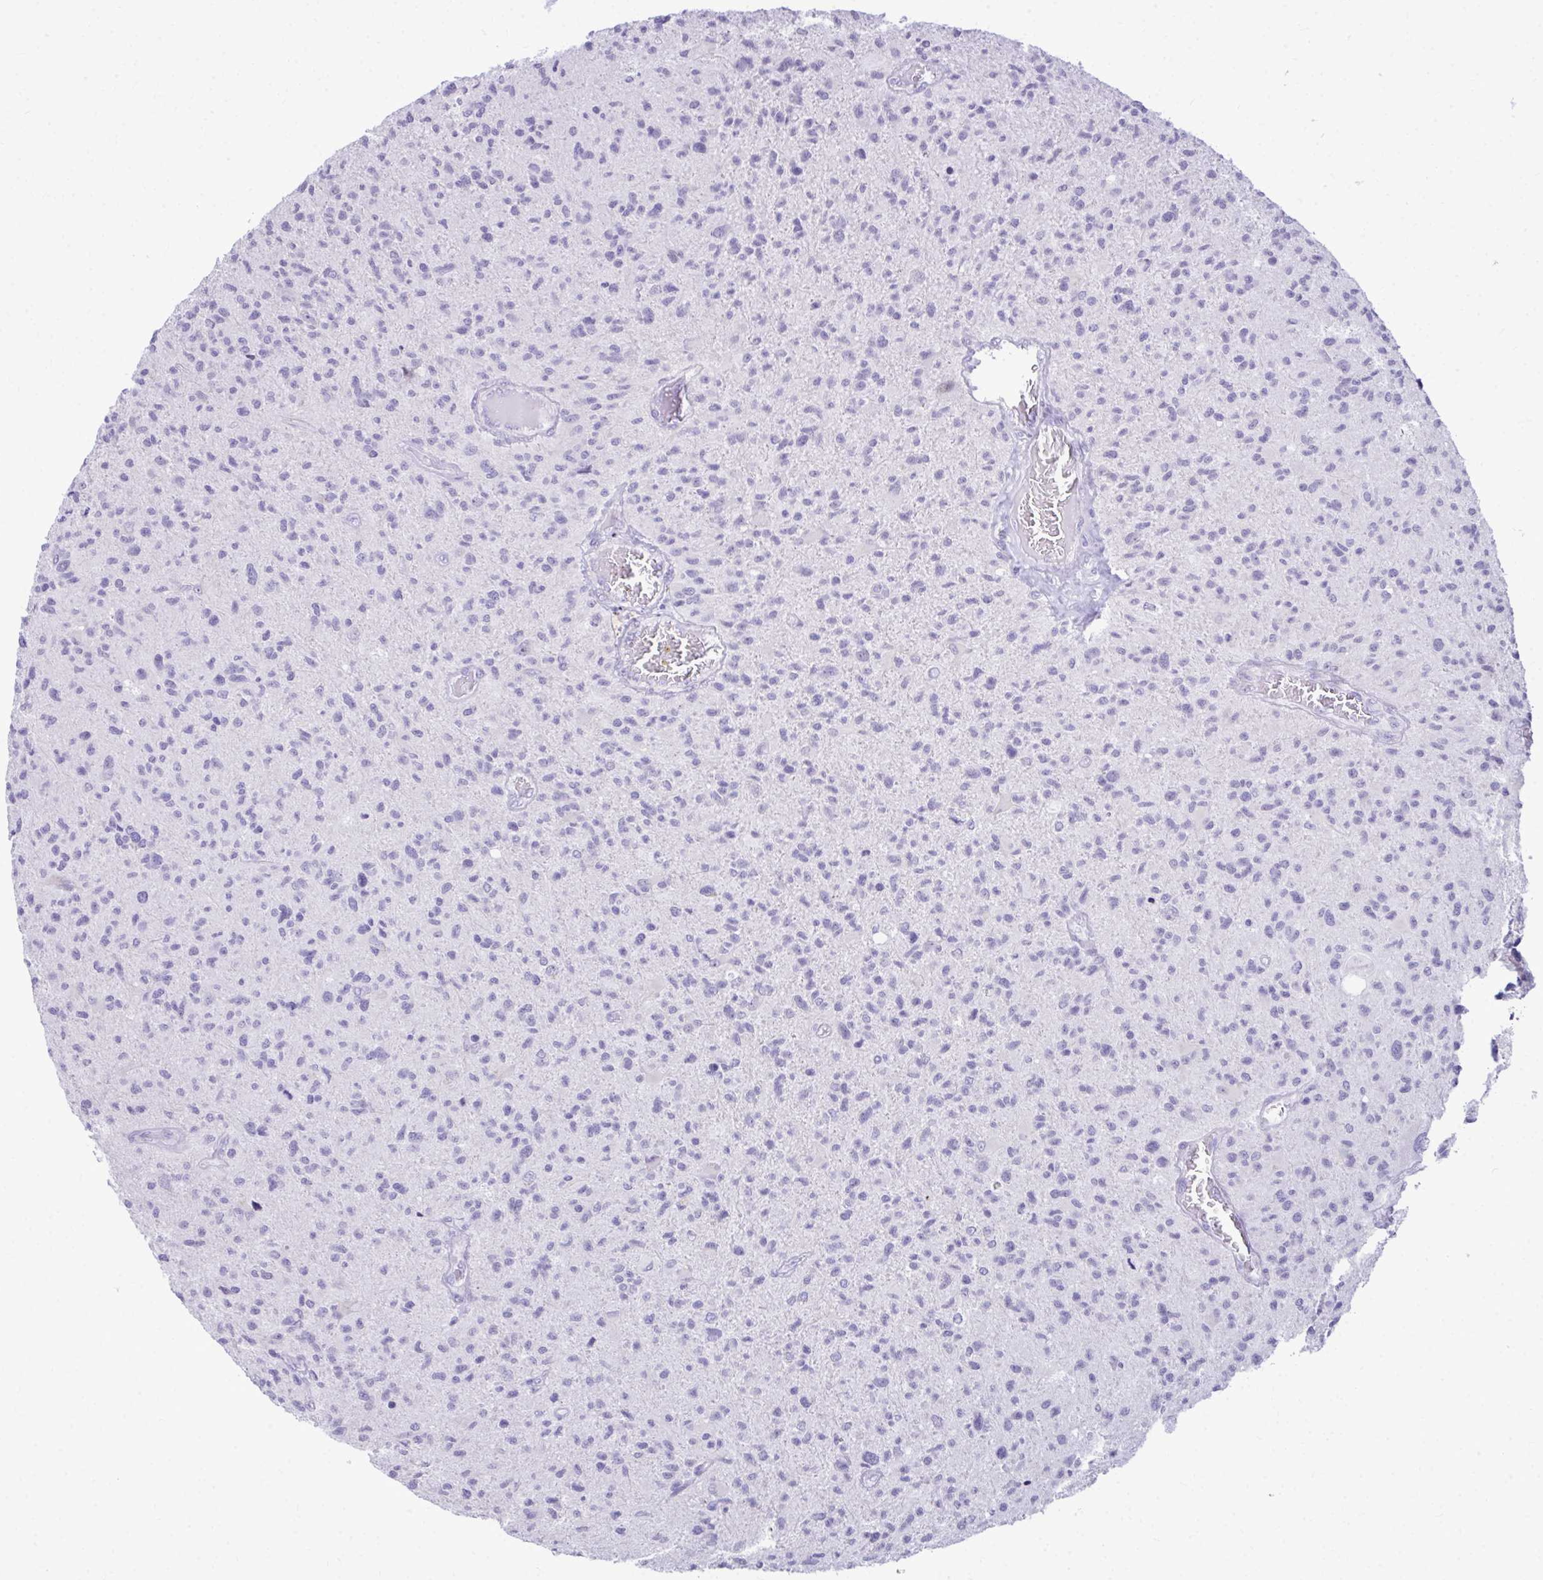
{"staining": {"intensity": "negative", "quantity": "none", "location": "none"}, "tissue": "glioma", "cell_type": "Tumor cells", "image_type": "cancer", "snomed": [{"axis": "morphology", "description": "Glioma, malignant, High grade"}, {"axis": "topography", "description": "Brain"}], "caption": "A high-resolution micrograph shows IHC staining of glioma, which shows no significant expression in tumor cells. The staining was performed using DAB to visualize the protein expression in brown, while the nuclei were stained in blue with hematoxylin (Magnification: 20x).", "gene": "EID3", "patient": {"sex": "female", "age": 70}}